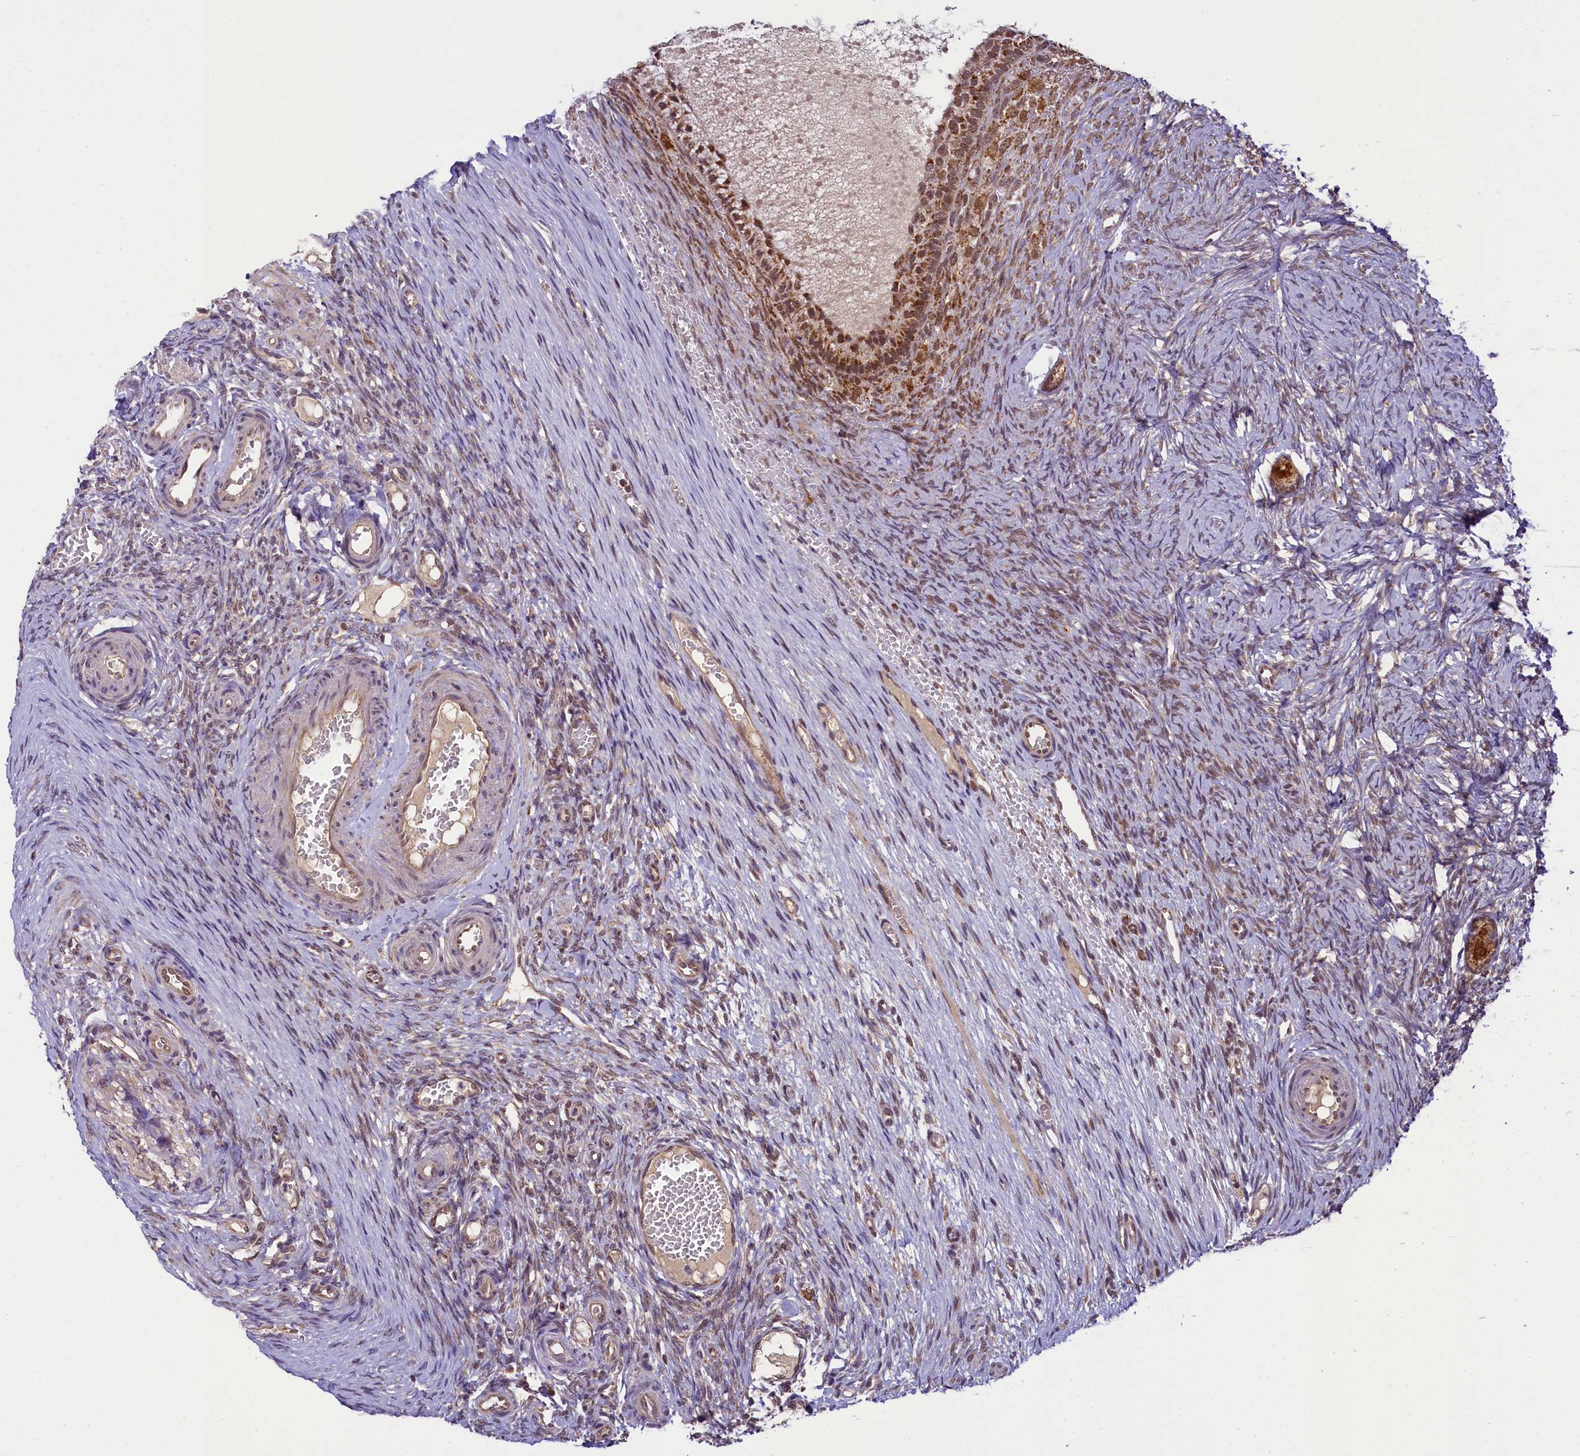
{"staining": {"intensity": "strong", "quantity": ">75%", "location": "cytoplasmic/membranous"}, "tissue": "ovary", "cell_type": "Follicle cells", "image_type": "normal", "snomed": [{"axis": "morphology", "description": "Adenocarcinoma, NOS"}, {"axis": "topography", "description": "Endometrium"}], "caption": "DAB (3,3'-diaminobenzidine) immunohistochemical staining of normal ovary exhibits strong cytoplasmic/membranous protein positivity in approximately >75% of follicle cells.", "gene": "PAF1", "patient": {"sex": "female", "age": 32}}